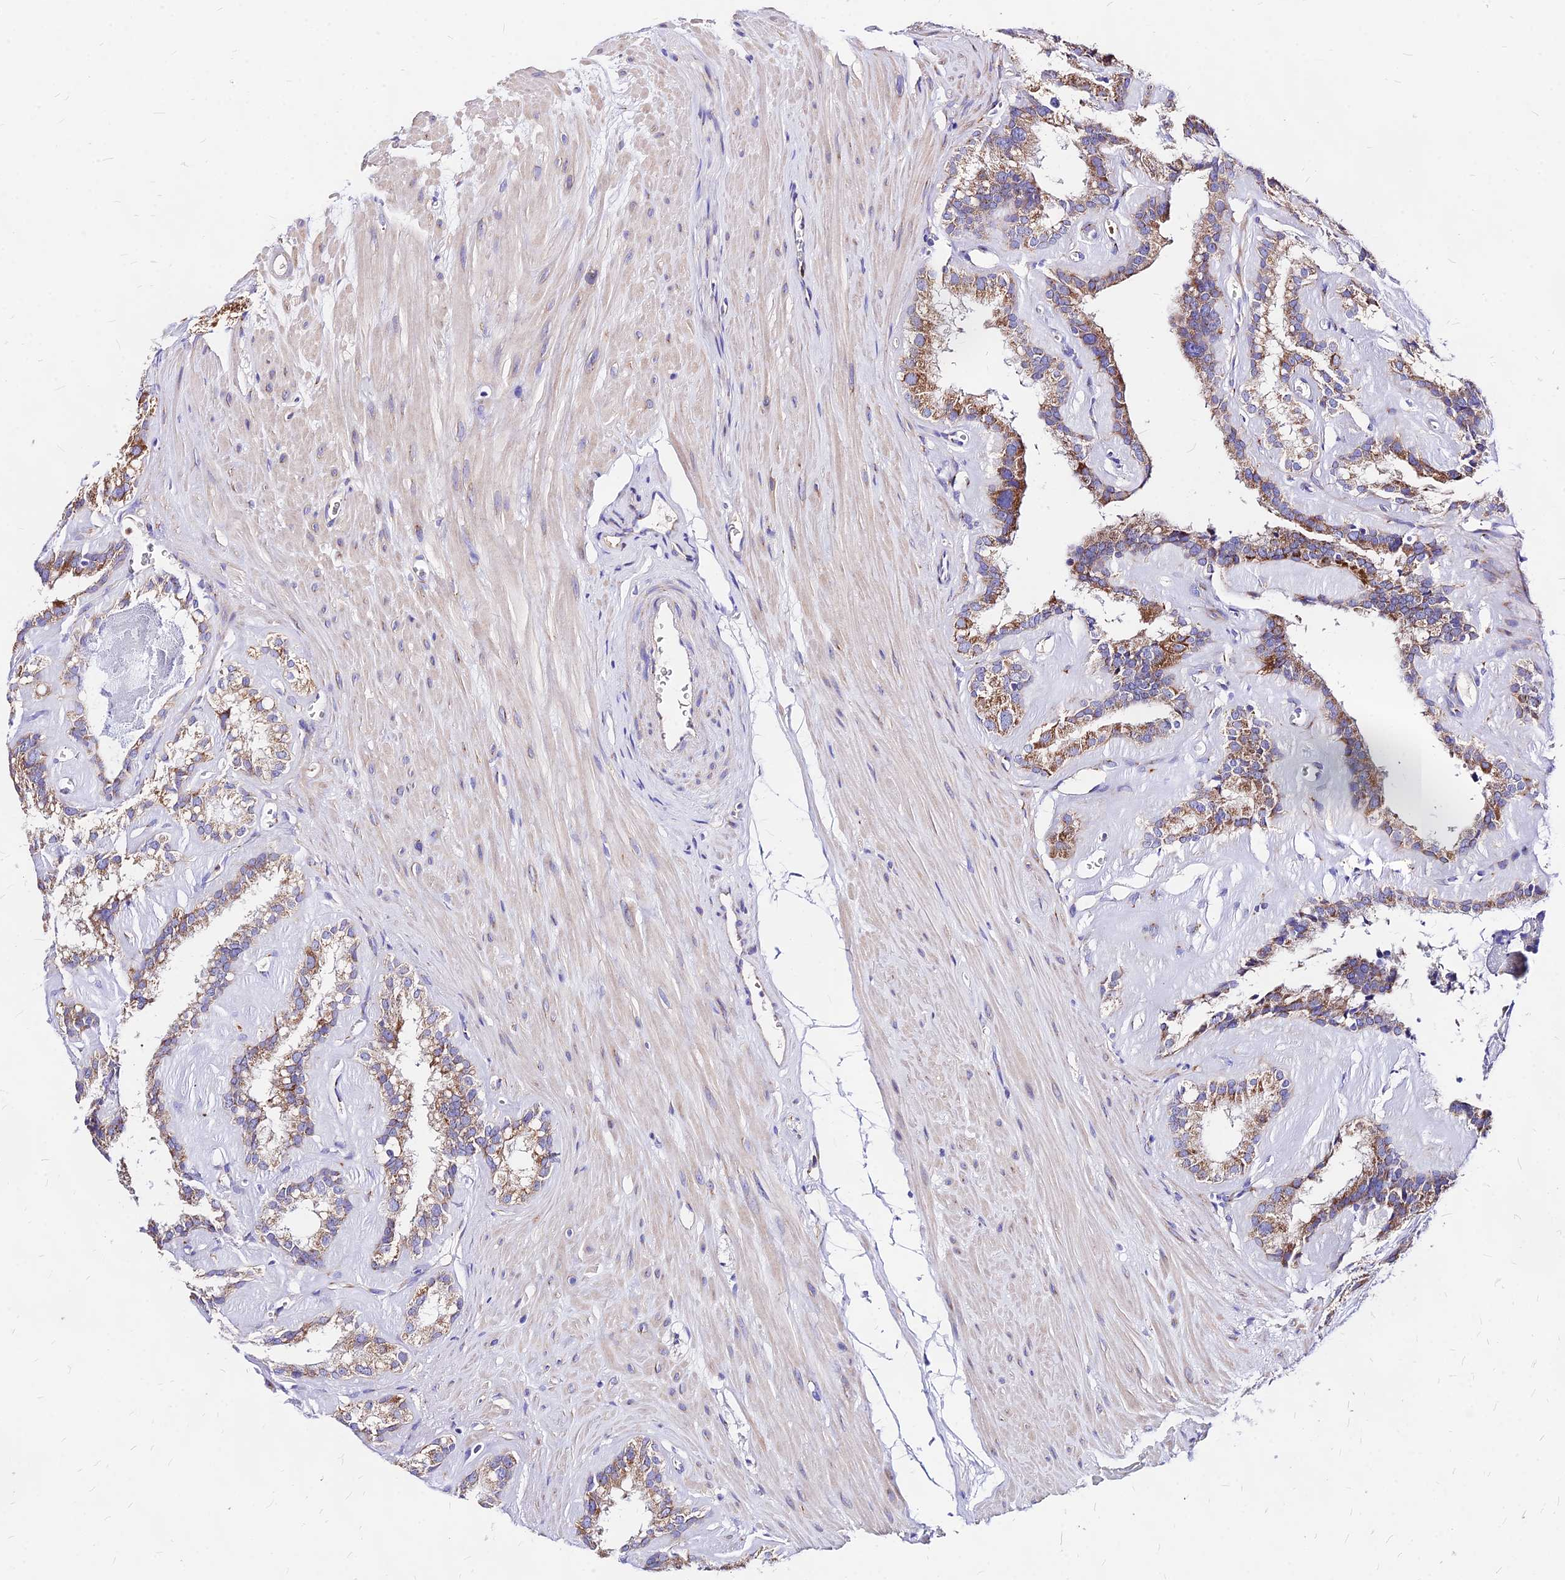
{"staining": {"intensity": "moderate", "quantity": "25%-75%", "location": "cytoplasmic/membranous"}, "tissue": "seminal vesicle", "cell_type": "Glandular cells", "image_type": "normal", "snomed": [{"axis": "morphology", "description": "Normal tissue, NOS"}, {"axis": "topography", "description": "Prostate"}, {"axis": "topography", "description": "Seminal veicle"}], "caption": "A high-resolution image shows IHC staining of normal seminal vesicle, which exhibits moderate cytoplasmic/membranous expression in approximately 25%-75% of glandular cells. (DAB (3,3'-diaminobenzidine) IHC, brown staining for protein, blue staining for nuclei).", "gene": "MRPL3", "patient": {"sex": "male", "age": 59}}